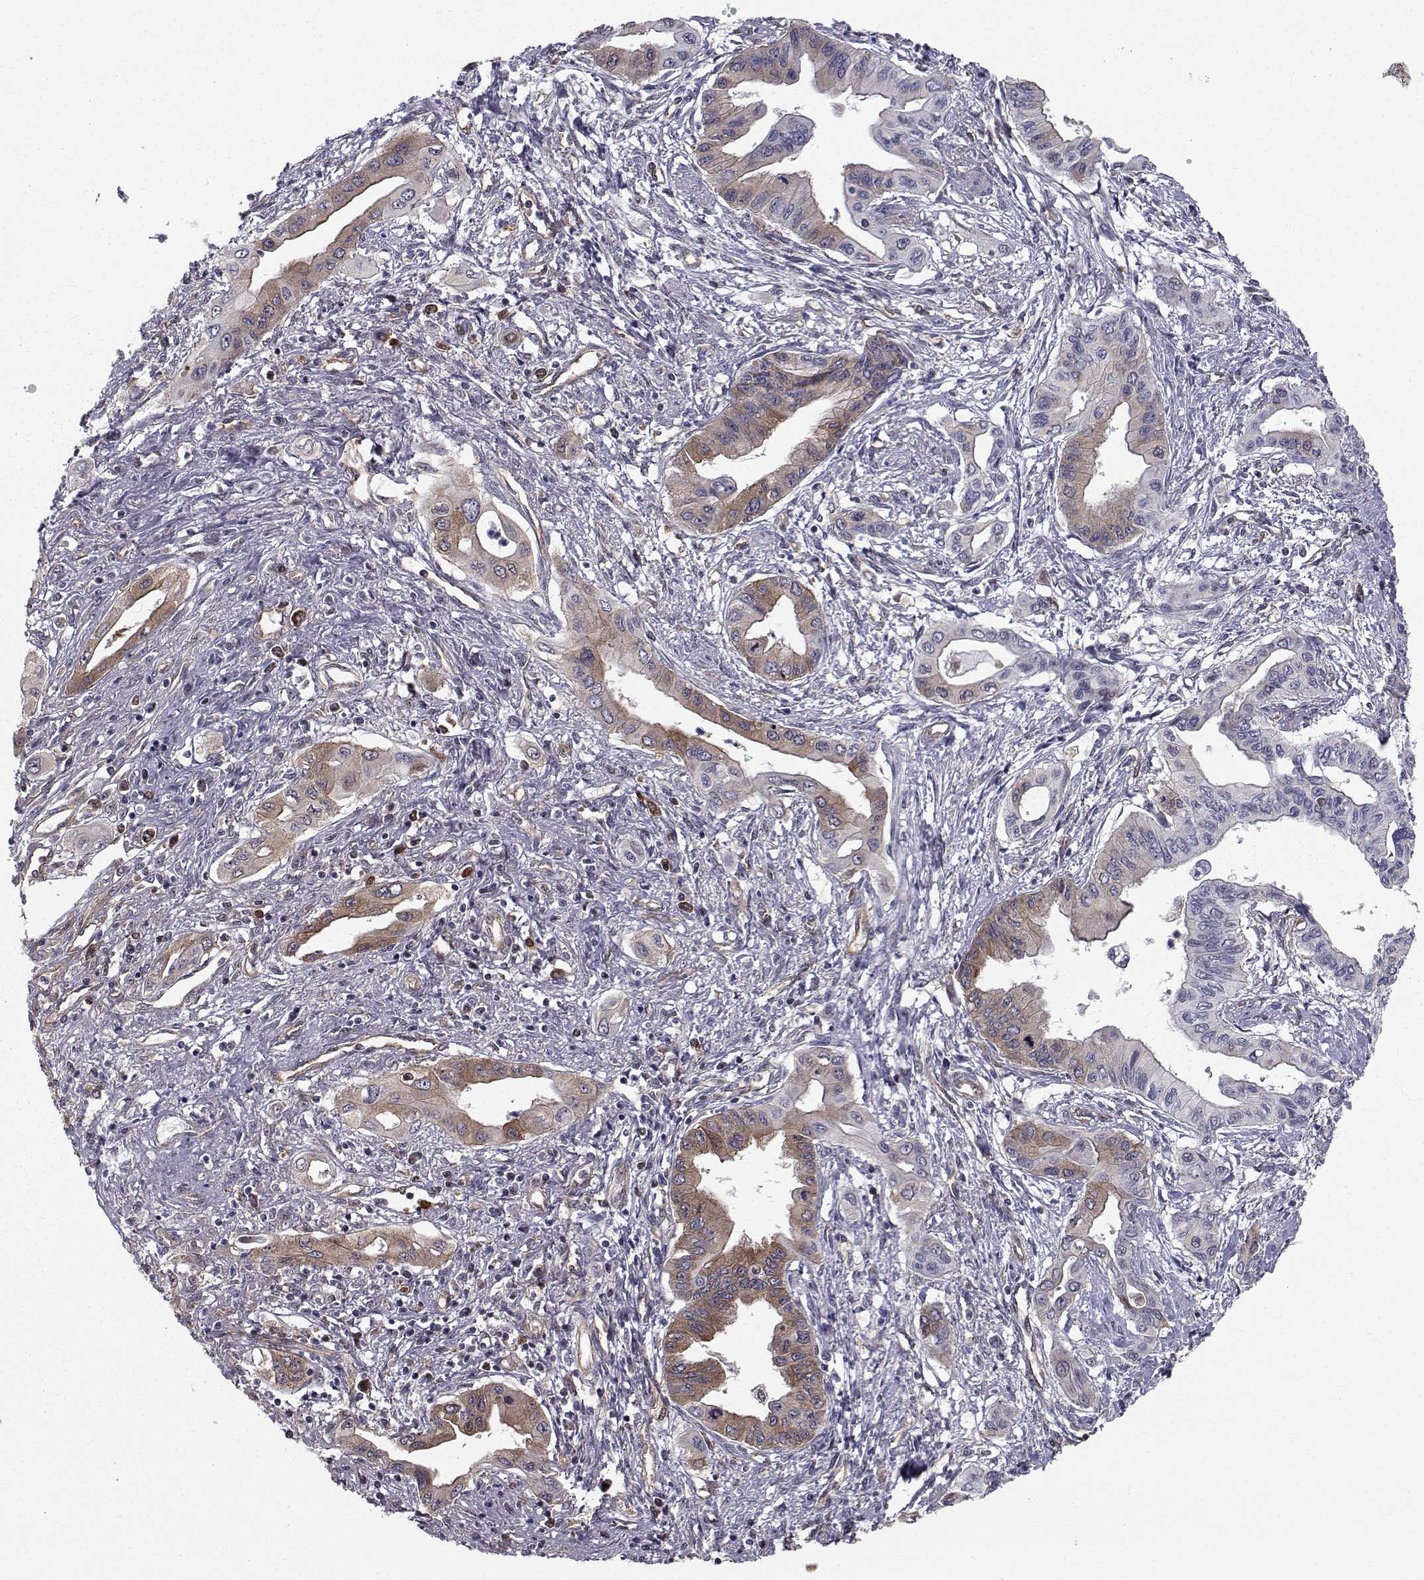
{"staining": {"intensity": "moderate", "quantity": "25%-75%", "location": "cytoplasmic/membranous"}, "tissue": "pancreatic cancer", "cell_type": "Tumor cells", "image_type": "cancer", "snomed": [{"axis": "morphology", "description": "Adenocarcinoma, NOS"}, {"axis": "topography", "description": "Pancreas"}], "caption": "A histopathology image showing moderate cytoplasmic/membranous staining in about 25%-75% of tumor cells in adenocarcinoma (pancreatic), as visualized by brown immunohistochemical staining.", "gene": "HSP90AB1", "patient": {"sex": "female", "age": 62}}